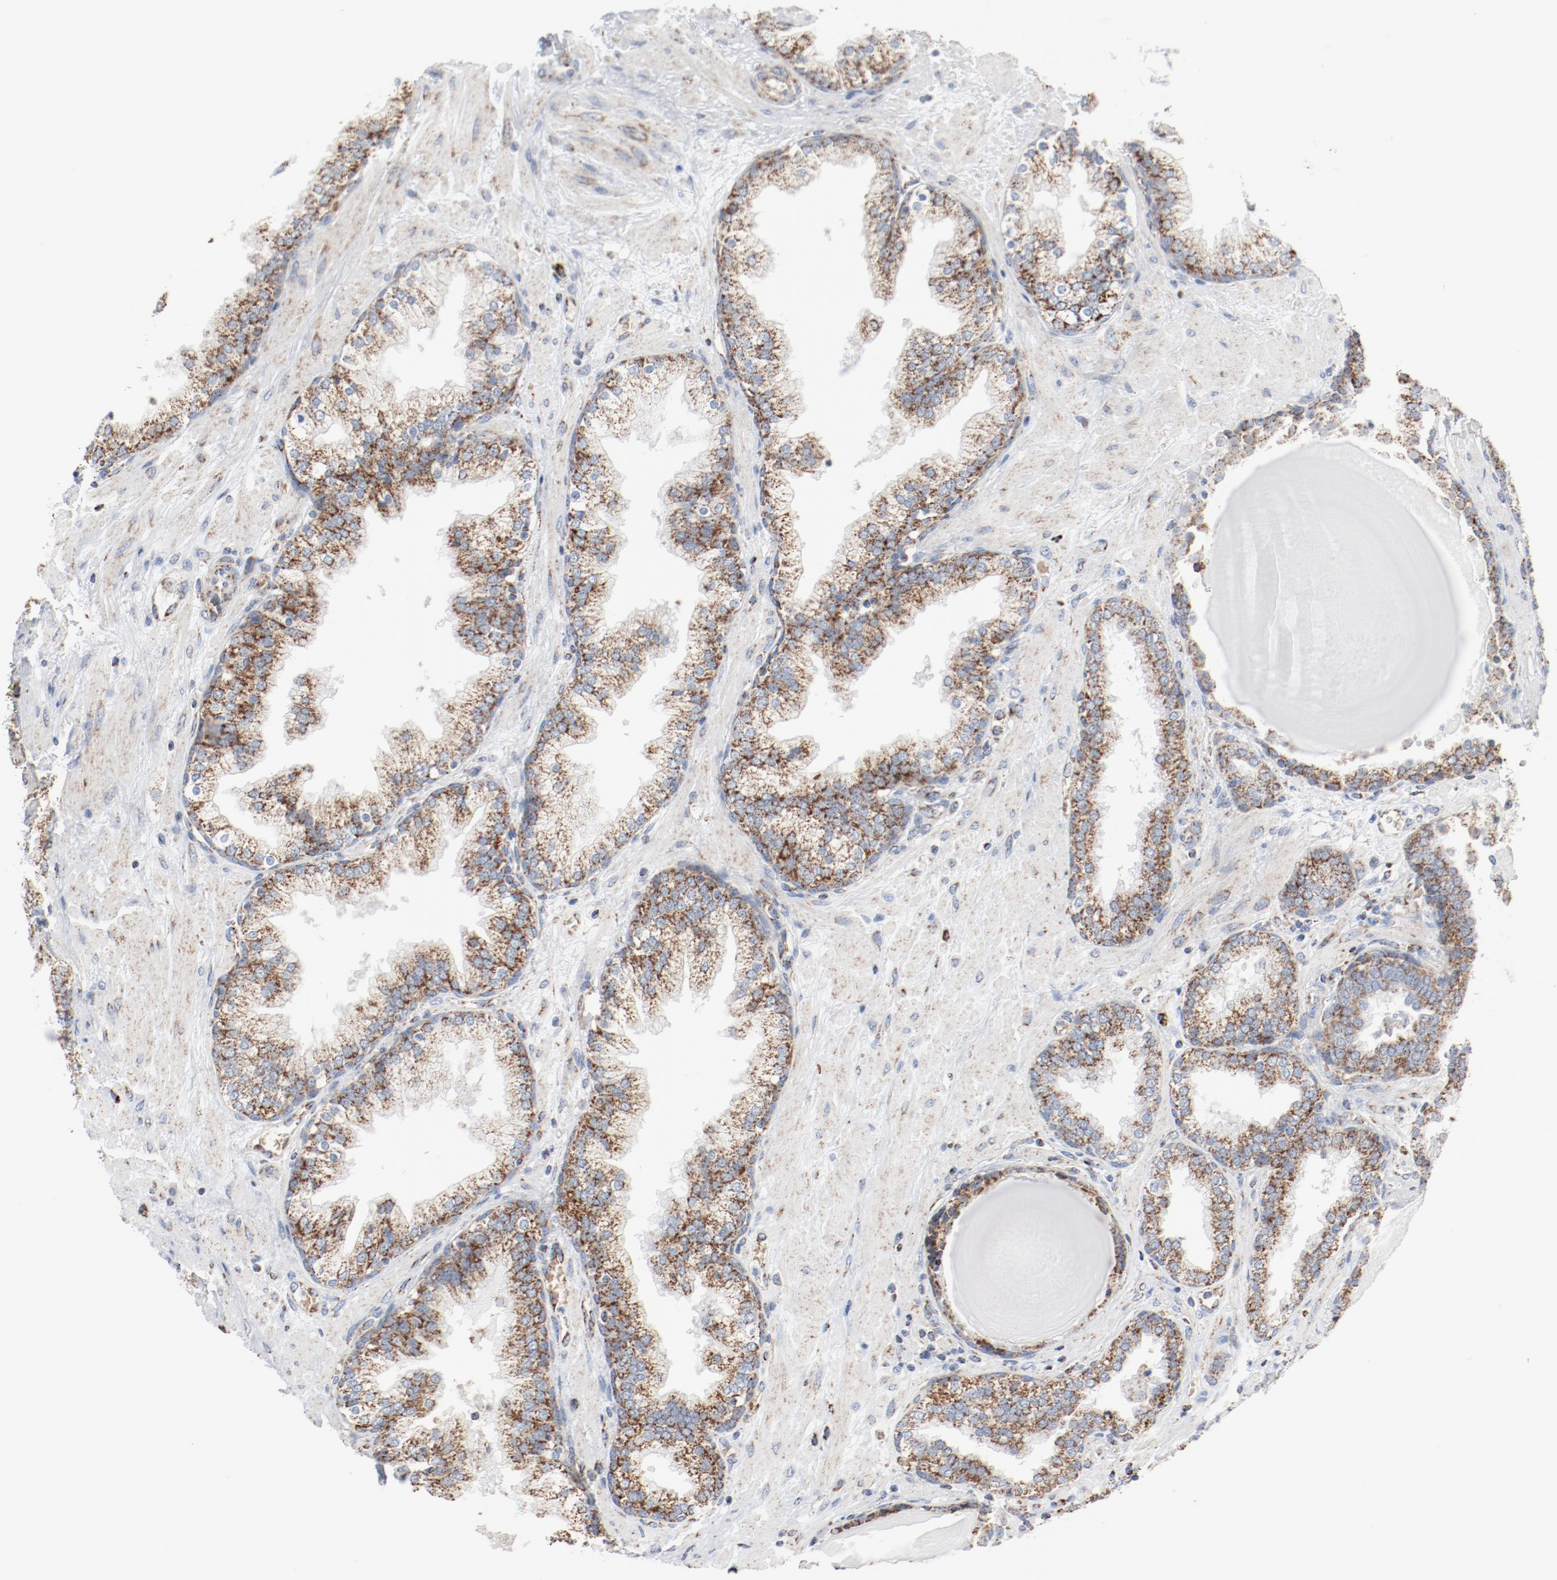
{"staining": {"intensity": "moderate", "quantity": ">75%", "location": "cytoplasmic/membranous"}, "tissue": "prostate", "cell_type": "Glandular cells", "image_type": "normal", "snomed": [{"axis": "morphology", "description": "Normal tissue, NOS"}, {"axis": "topography", "description": "Prostate"}], "caption": "Normal prostate reveals moderate cytoplasmic/membranous positivity in approximately >75% of glandular cells.", "gene": "NDUFB8", "patient": {"sex": "male", "age": 51}}